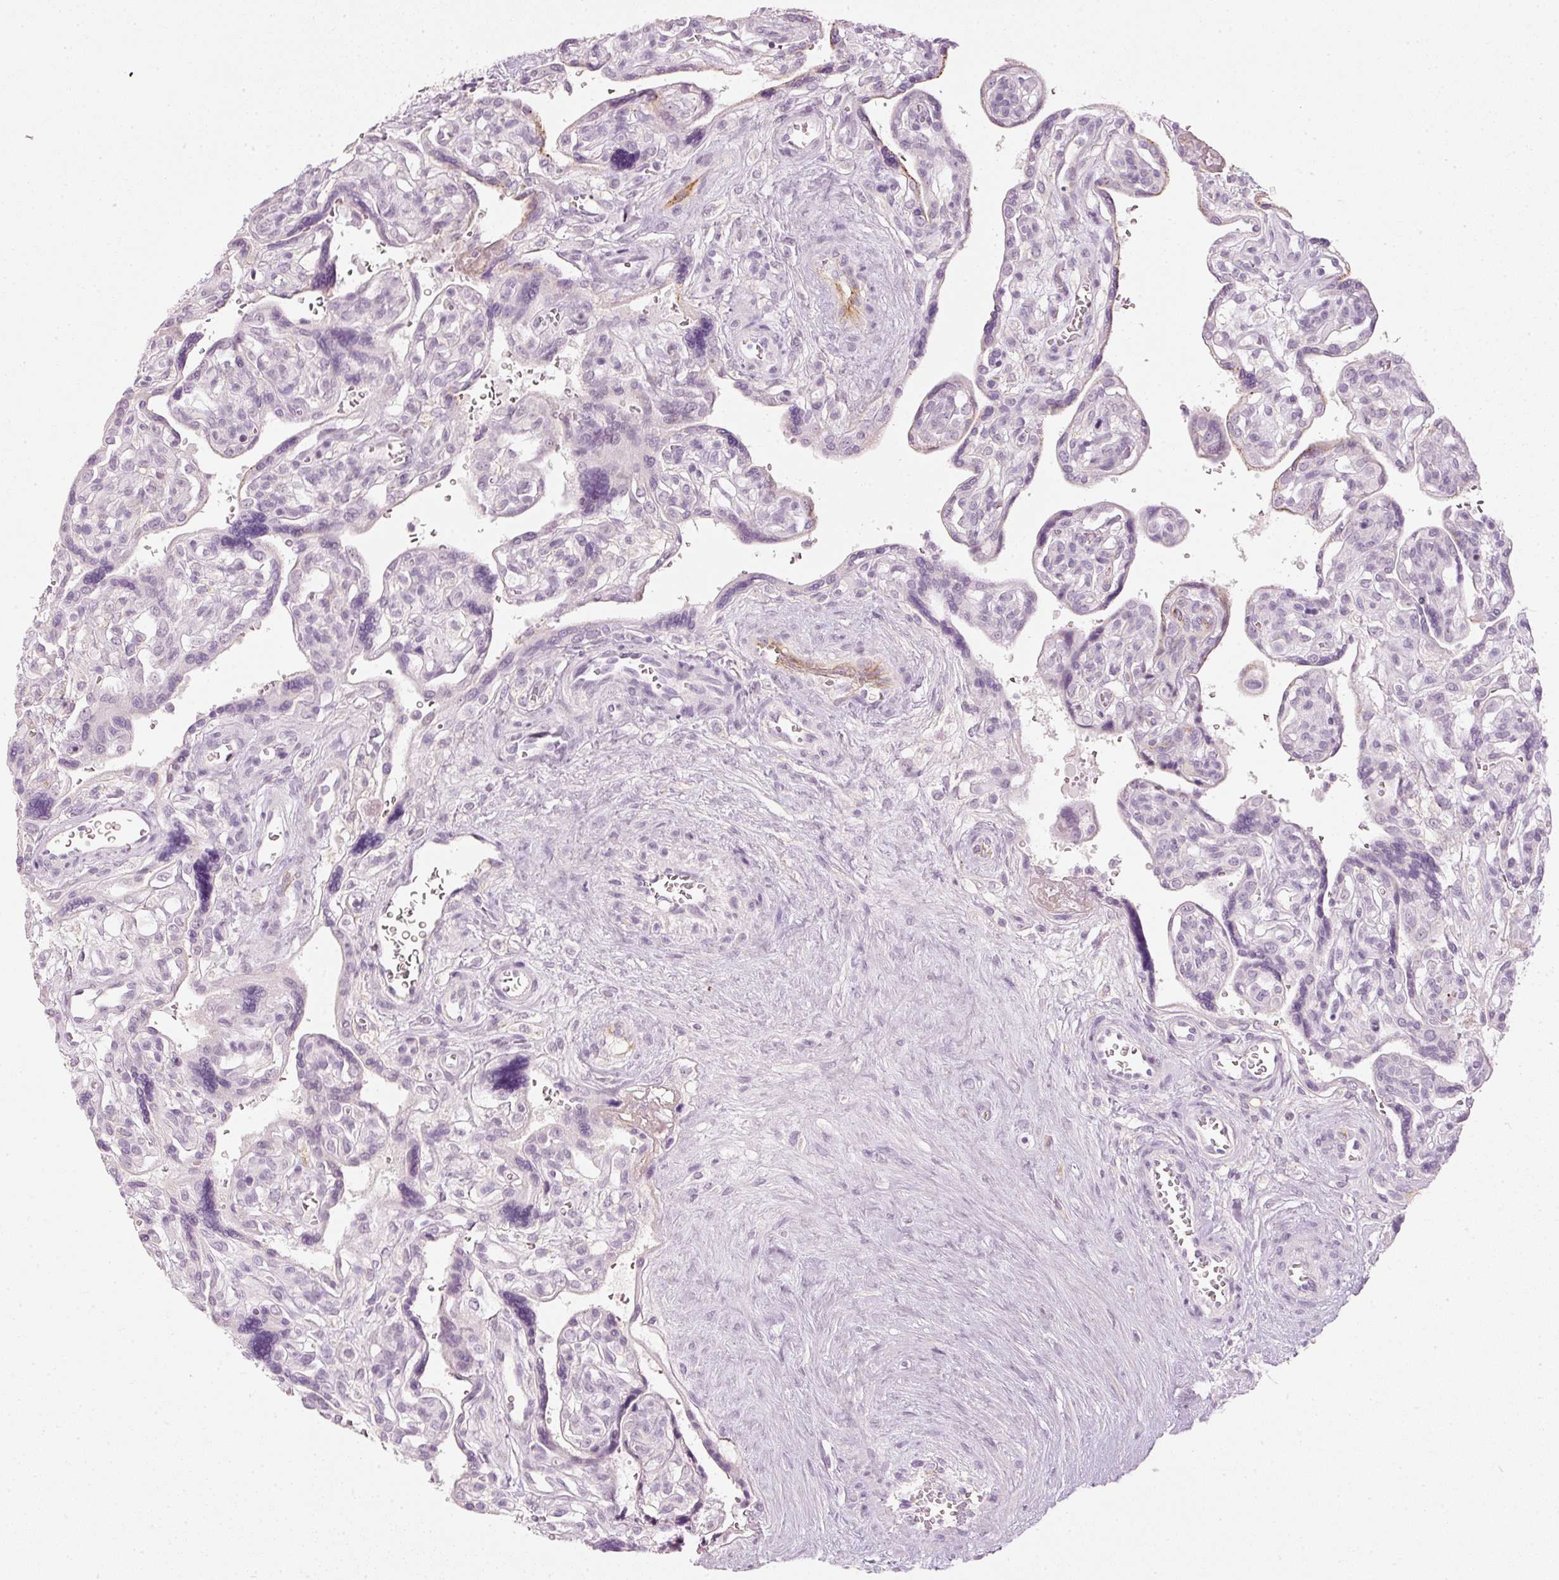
{"staining": {"intensity": "negative", "quantity": "none", "location": "none"}, "tissue": "placenta", "cell_type": "Decidual cells", "image_type": "normal", "snomed": [{"axis": "morphology", "description": "Normal tissue, NOS"}, {"axis": "topography", "description": "Placenta"}], "caption": "Immunohistochemistry (IHC) histopathology image of unremarkable placenta stained for a protein (brown), which exhibits no staining in decidual cells.", "gene": "VCAM1", "patient": {"sex": "female", "age": 39}}